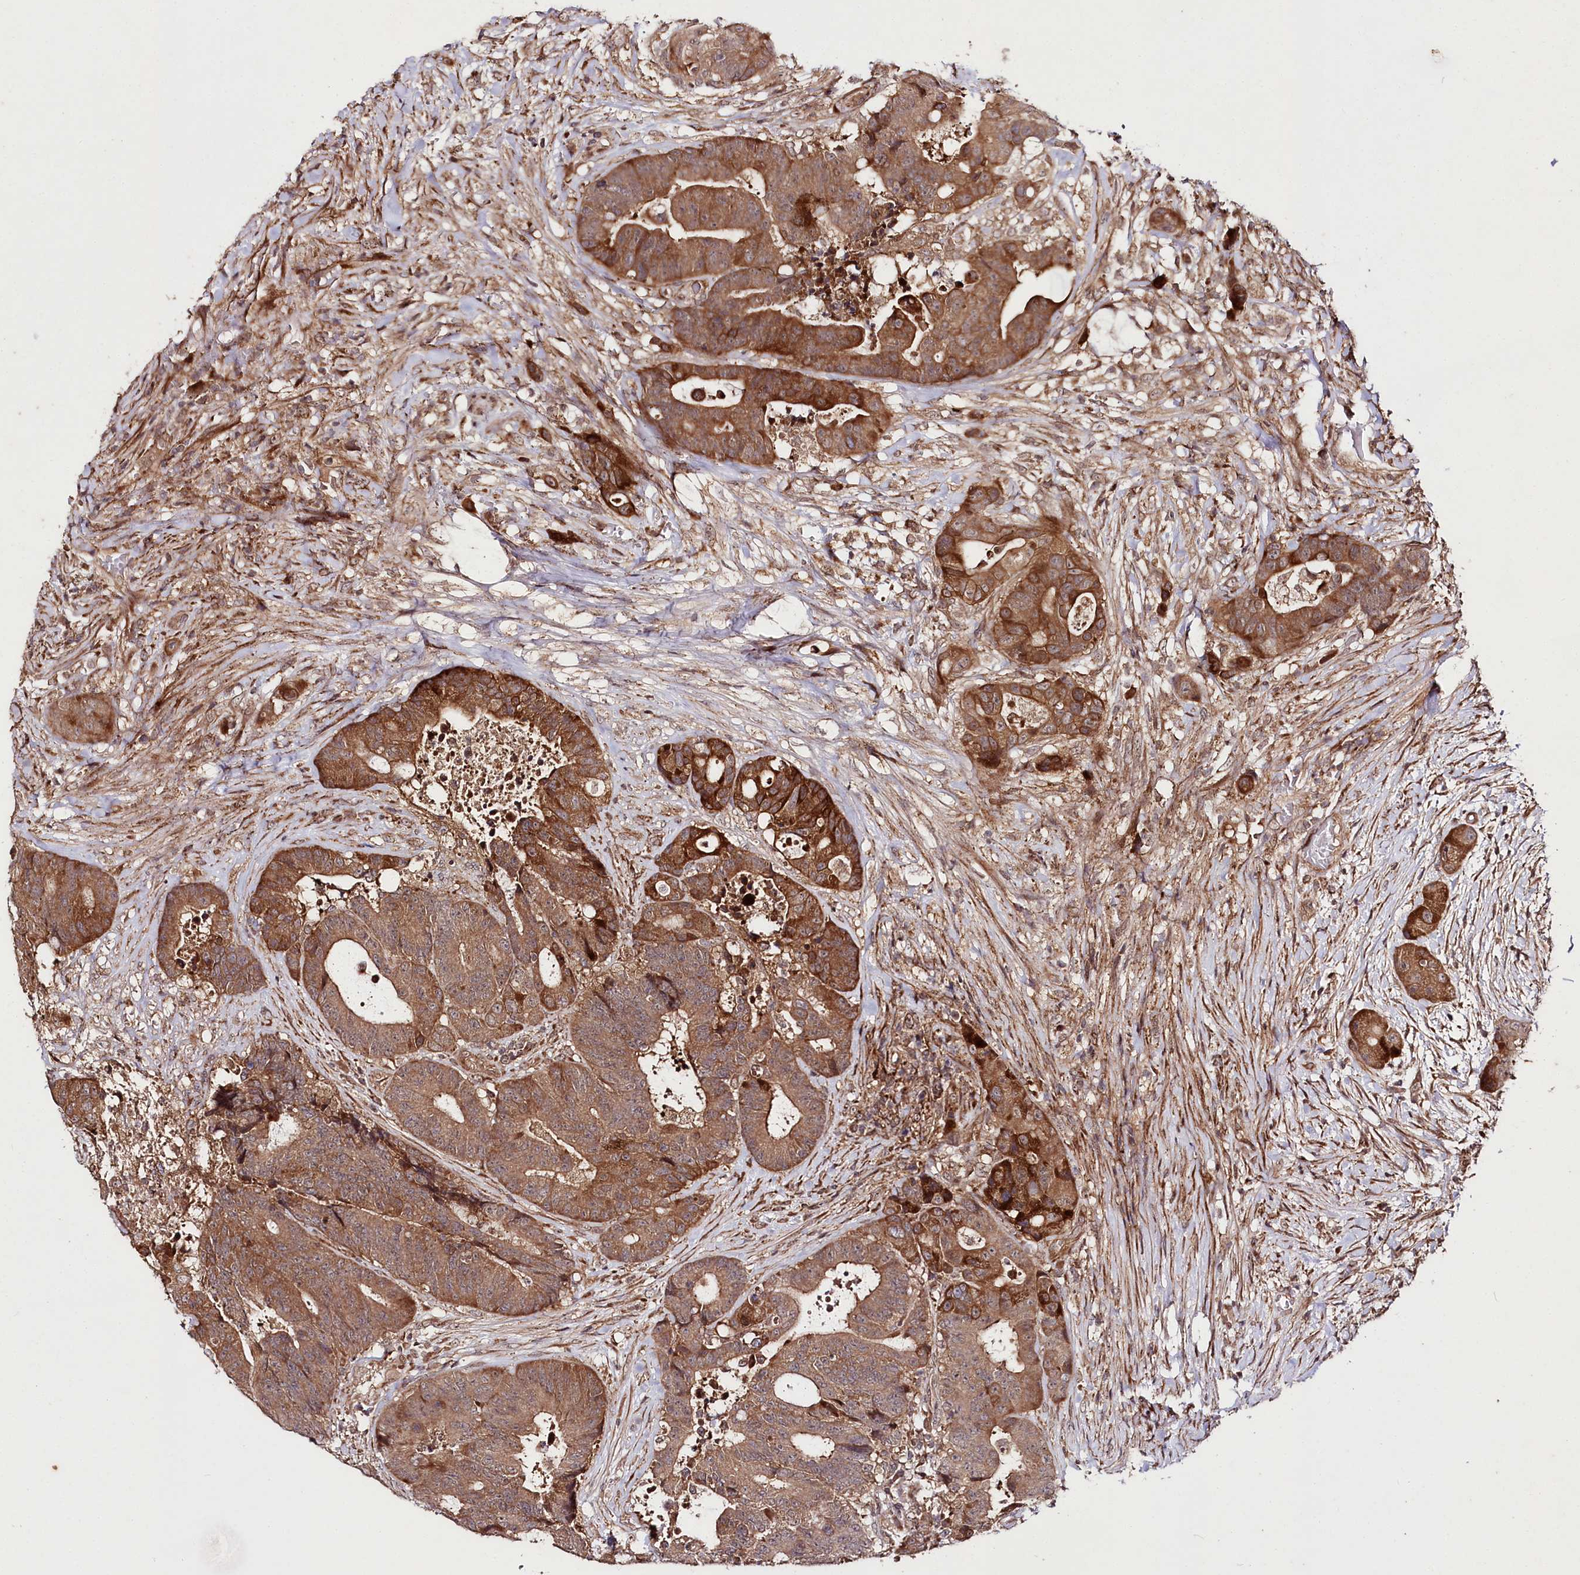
{"staining": {"intensity": "strong", "quantity": ">75%", "location": "cytoplasmic/membranous"}, "tissue": "colorectal cancer", "cell_type": "Tumor cells", "image_type": "cancer", "snomed": [{"axis": "morphology", "description": "Adenocarcinoma, NOS"}, {"axis": "topography", "description": "Rectum"}], "caption": "High-power microscopy captured an IHC micrograph of colorectal cancer, revealing strong cytoplasmic/membranous positivity in approximately >75% of tumor cells. The staining is performed using DAB (3,3'-diaminobenzidine) brown chromogen to label protein expression. The nuclei are counter-stained blue using hematoxylin.", "gene": "PHLDB1", "patient": {"sex": "male", "age": 69}}